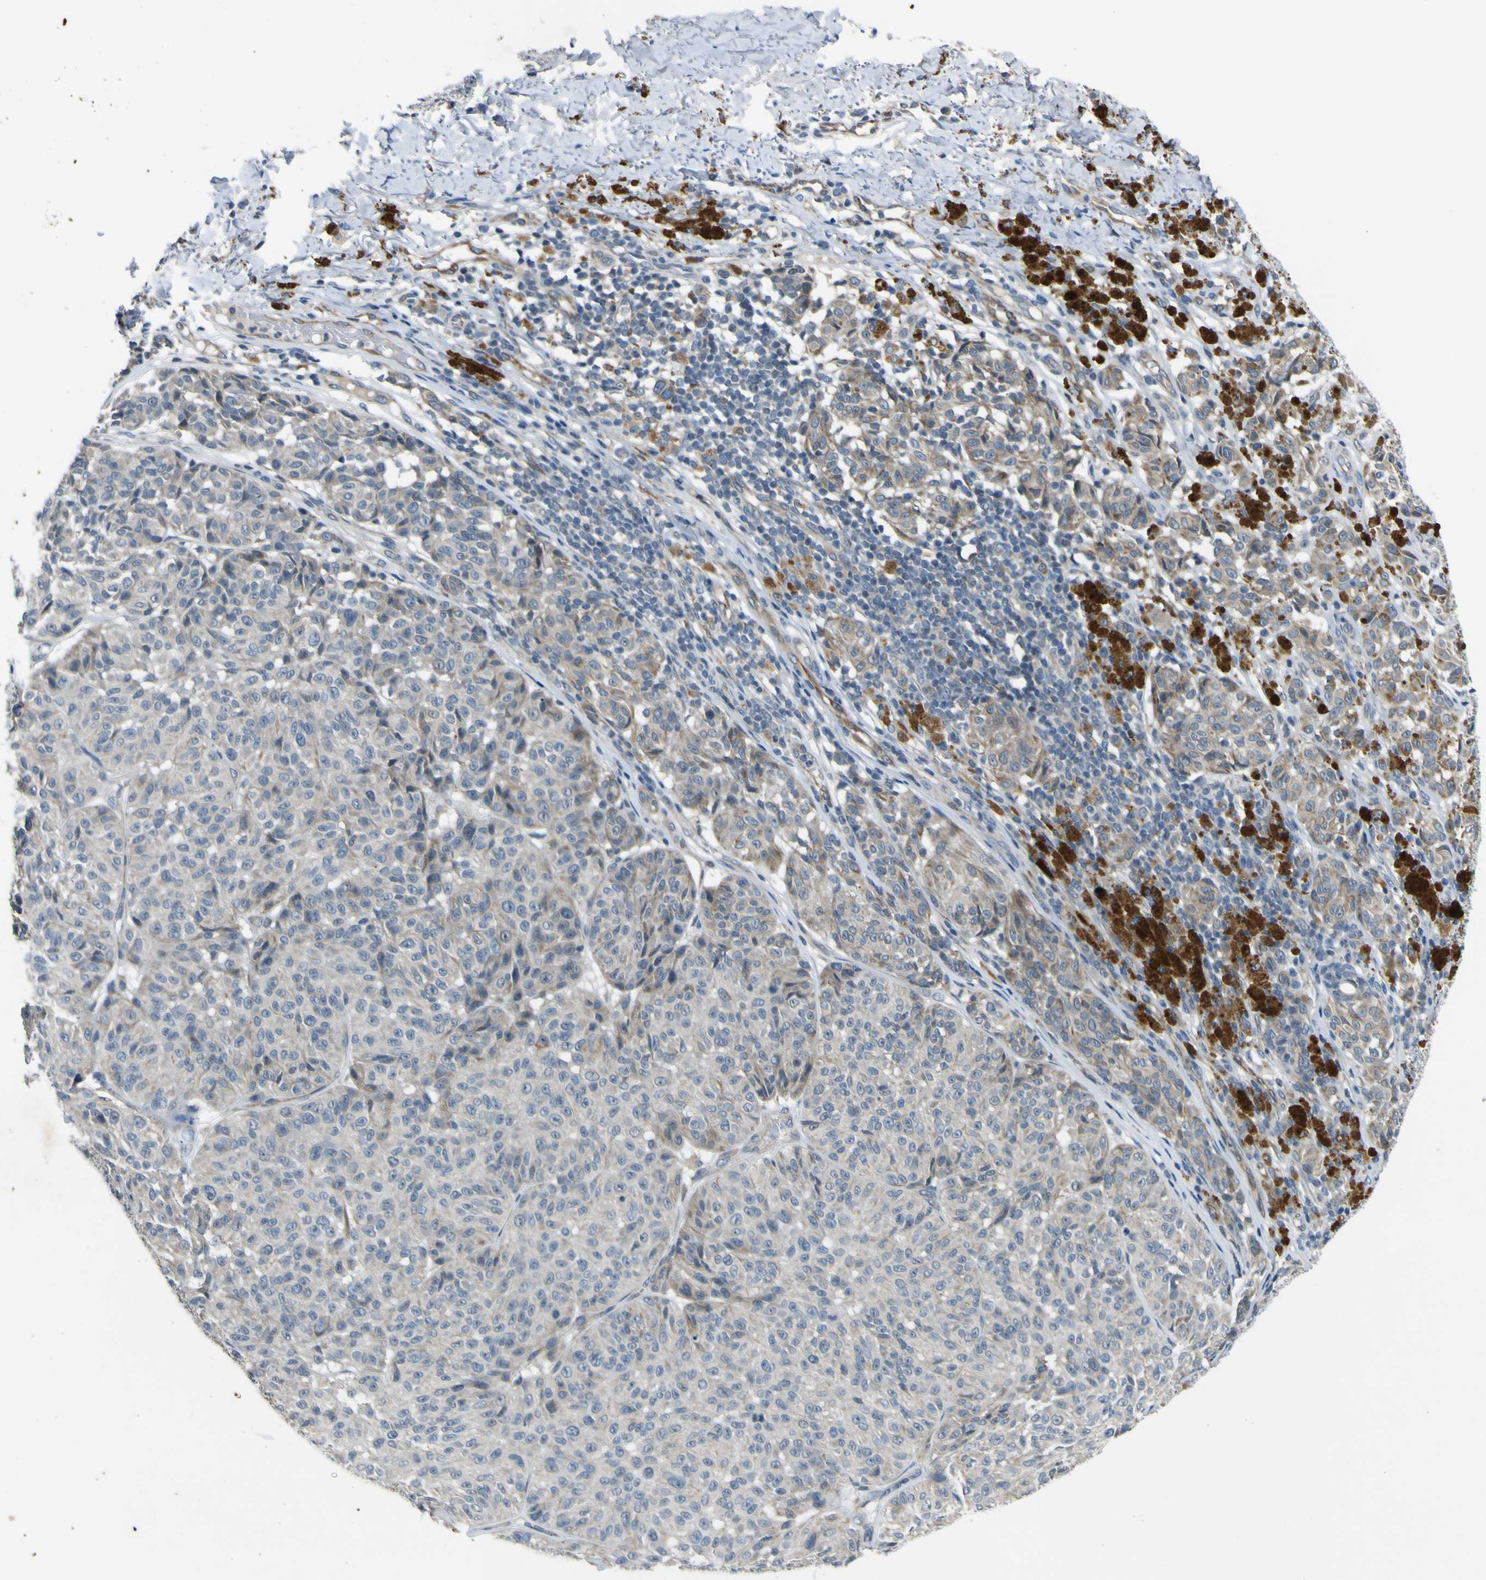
{"staining": {"intensity": "weak", "quantity": "<25%", "location": "cytoplasmic/membranous"}, "tissue": "melanoma", "cell_type": "Tumor cells", "image_type": "cancer", "snomed": [{"axis": "morphology", "description": "Malignant melanoma, NOS"}, {"axis": "topography", "description": "Skin"}], "caption": "There is no significant expression in tumor cells of malignant melanoma. (DAB (3,3'-diaminobenzidine) IHC visualized using brightfield microscopy, high magnification).", "gene": "LDLR", "patient": {"sex": "female", "age": 46}}